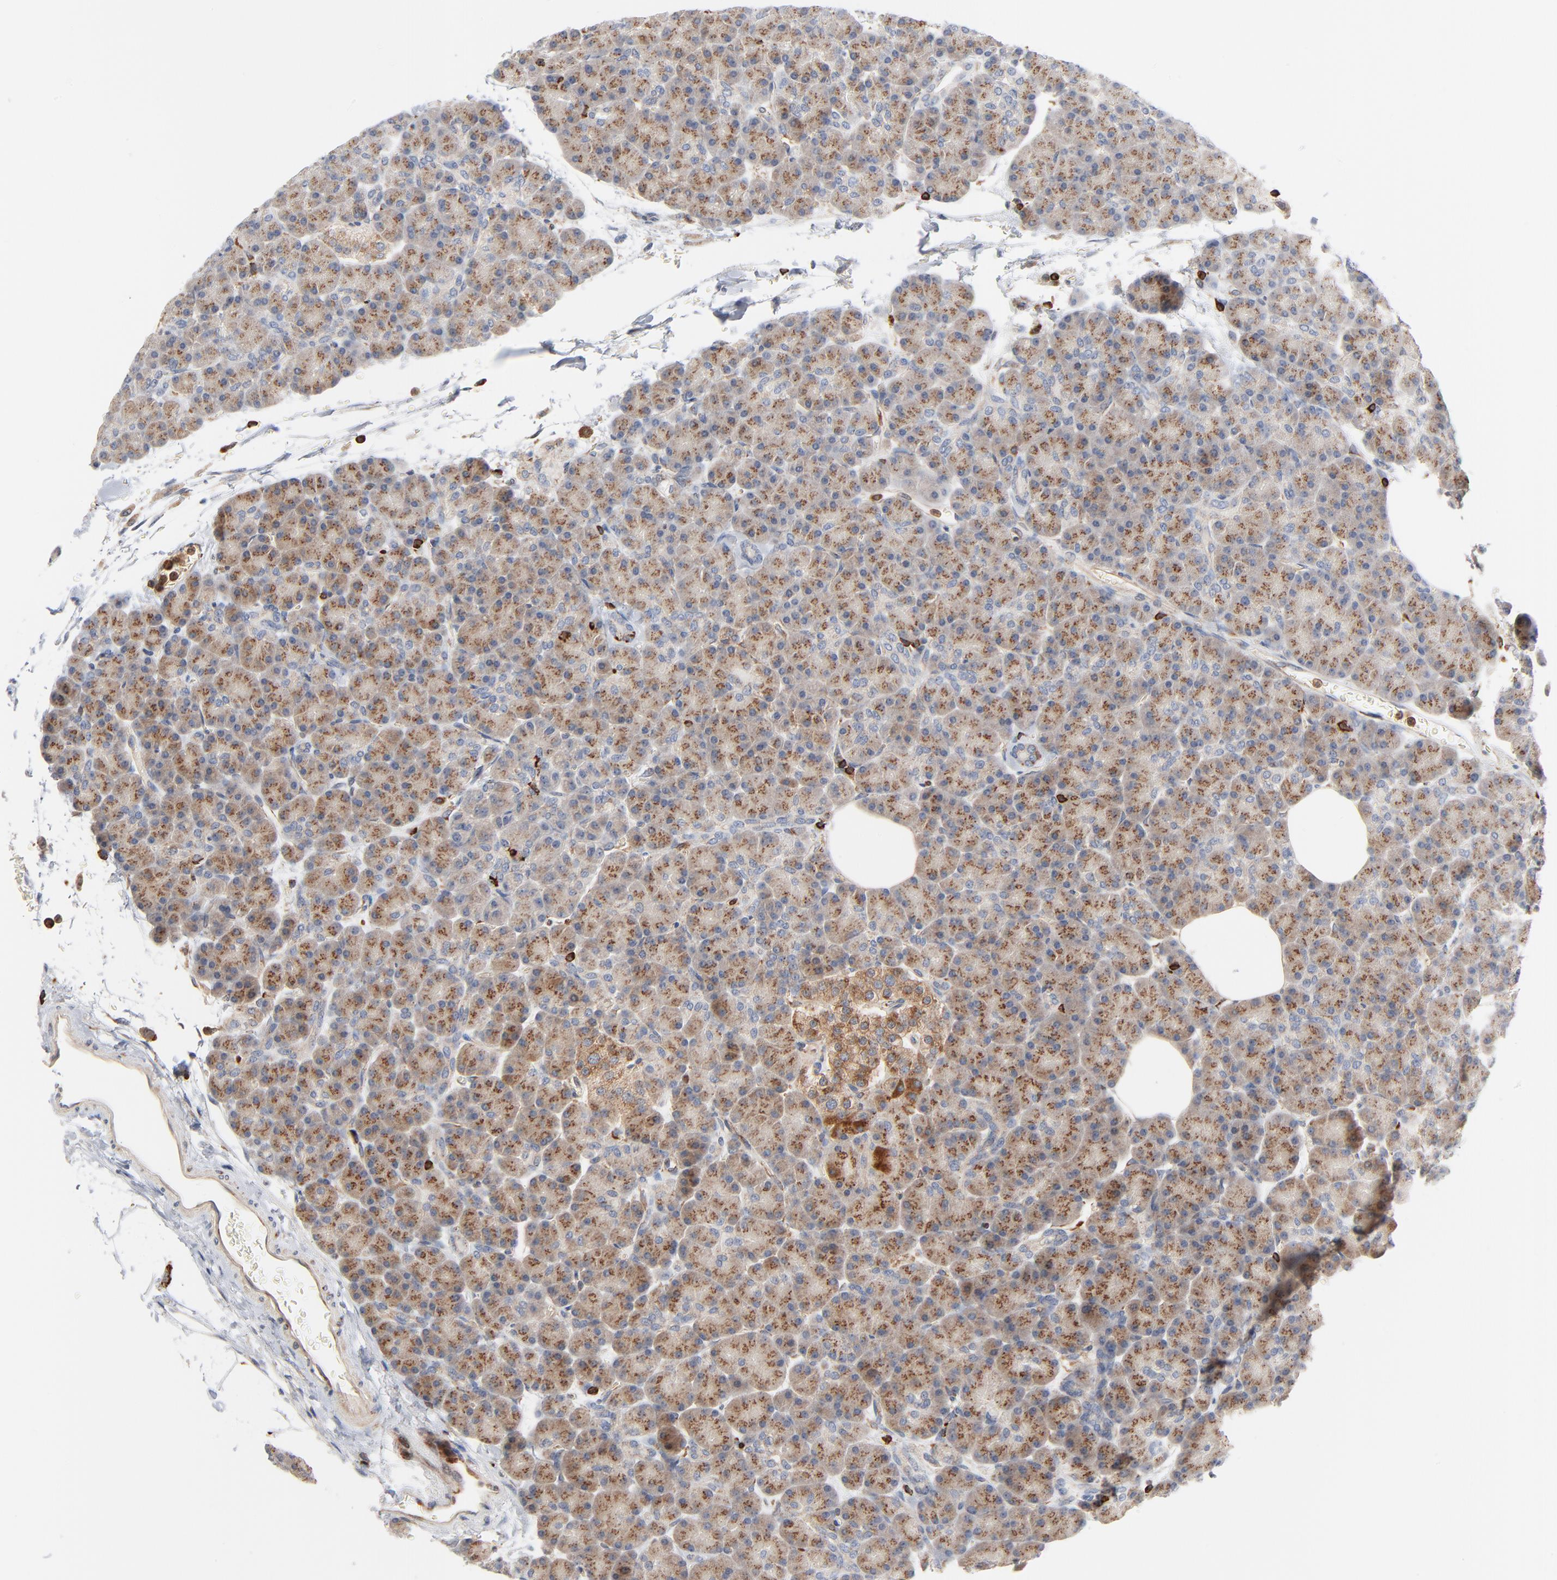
{"staining": {"intensity": "moderate", "quantity": ">75%", "location": "cytoplasmic/membranous"}, "tissue": "pancreas", "cell_type": "Exocrine glandular cells", "image_type": "normal", "snomed": [{"axis": "morphology", "description": "Normal tissue, NOS"}, {"axis": "topography", "description": "Pancreas"}], "caption": "Exocrine glandular cells display medium levels of moderate cytoplasmic/membranous expression in approximately >75% of cells in unremarkable pancreas.", "gene": "SH3KBP1", "patient": {"sex": "female", "age": 43}}